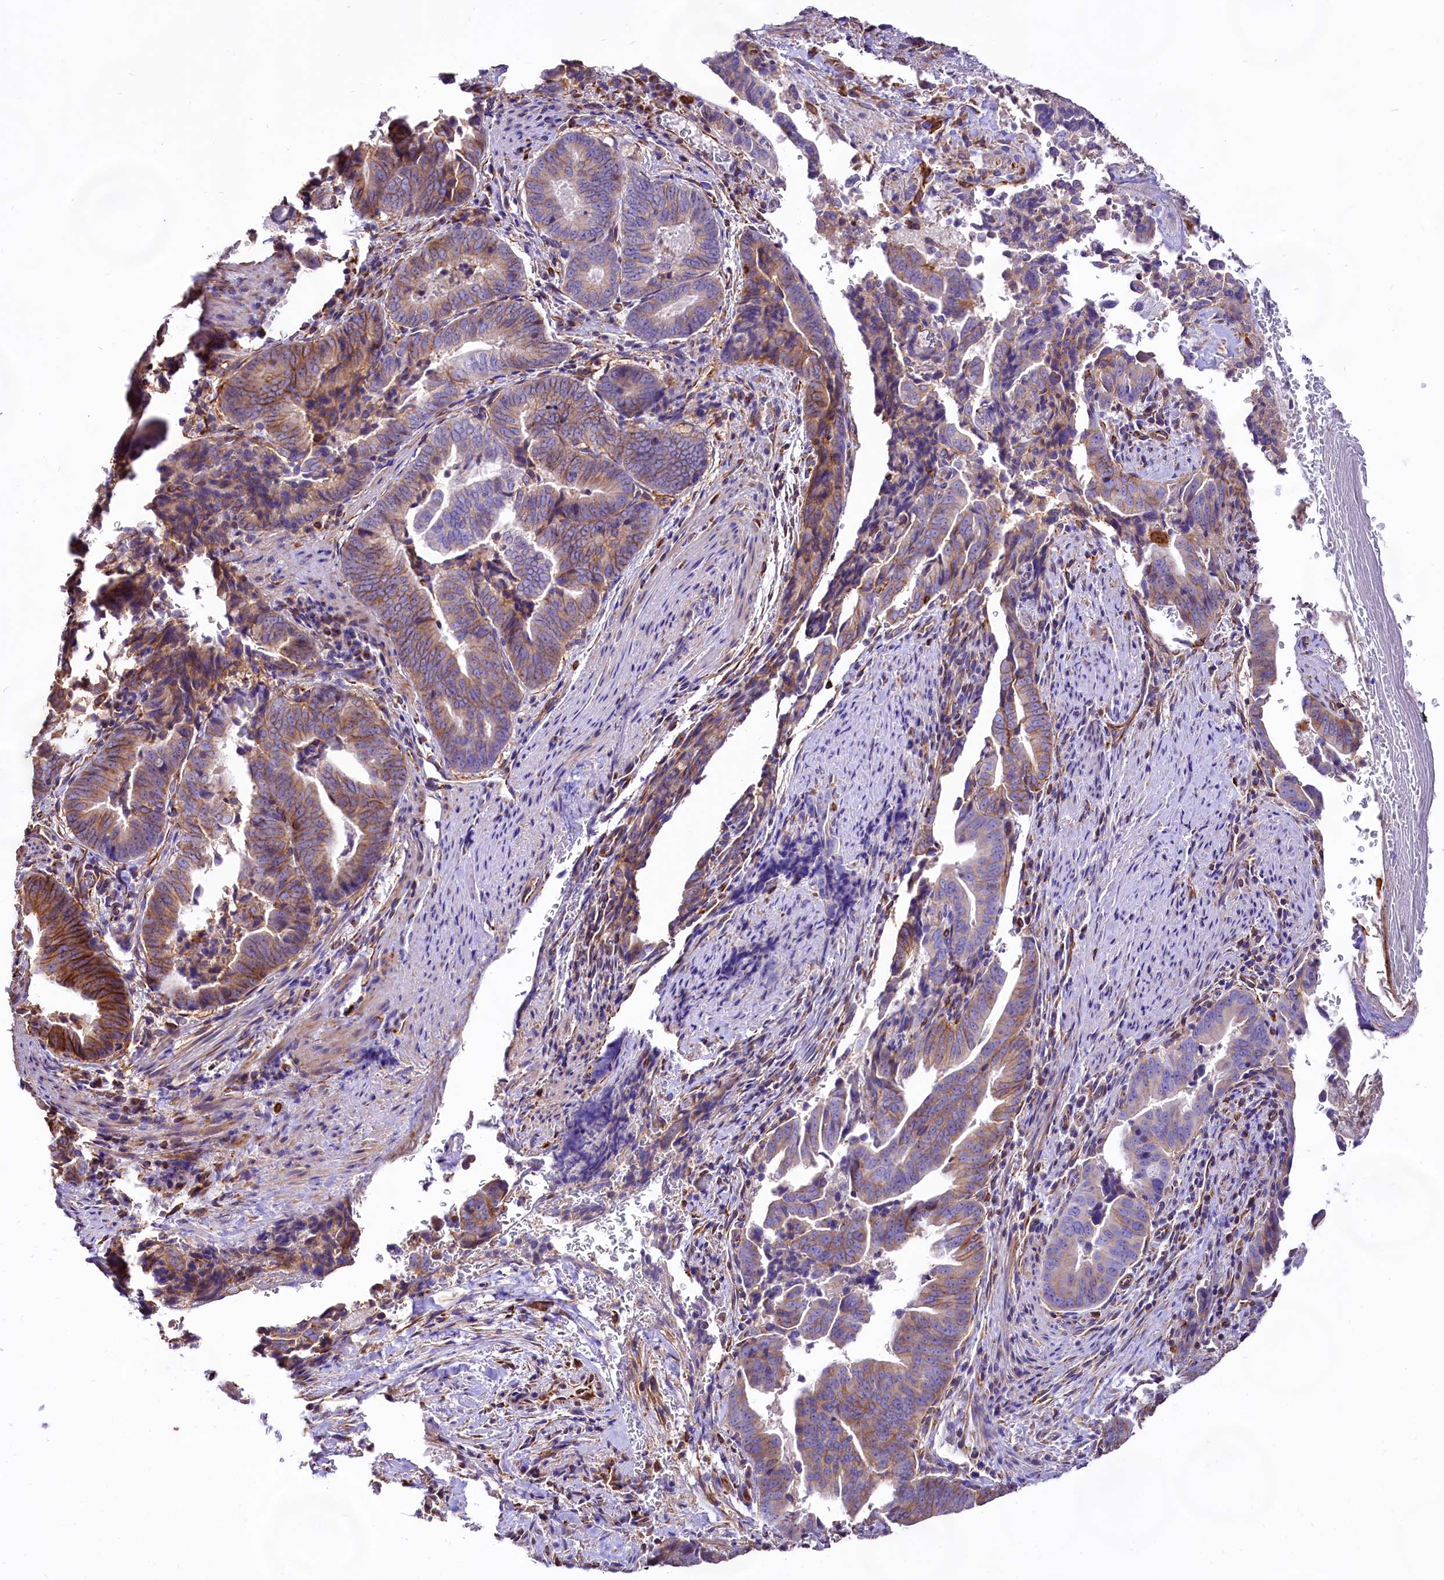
{"staining": {"intensity": "moderate", "quantity": "25%-75%", "location": "cytoplasmic/membranous"}, "tissue": "pancreatic cancer", "cell_type": "Tumor cells", "image_type": "cancer", "snomed": [{"axis": "morphology", "description": "Adenocarcinoma, NOS"}, {"axis": "topography", "description": "Pancreas"}], "caption": "Pancreatic adenocarcinoma stained for a protein demonstrates moderate cytoplasmic/membranous positivity in tumor cells.", "gene": "CD99", "patient": {"sex": "female", "age": 63}}